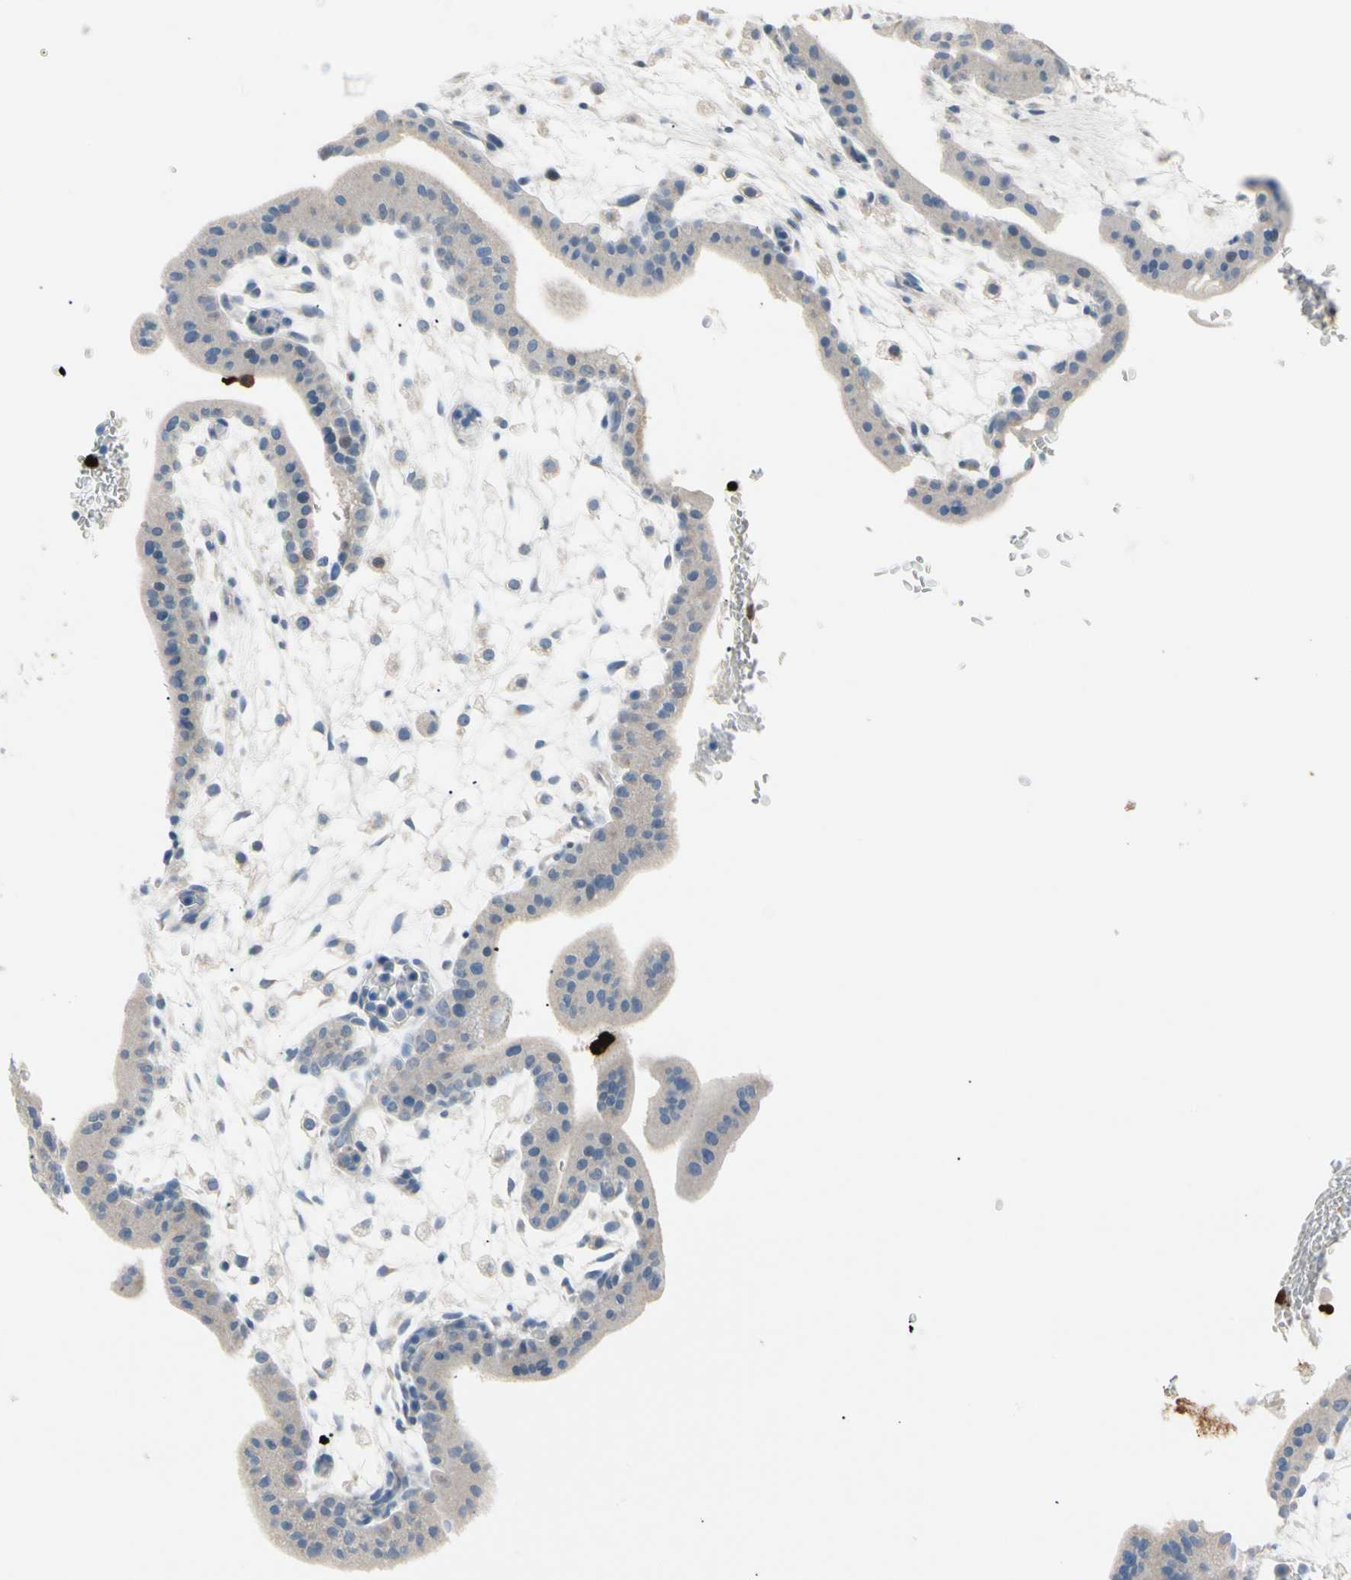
{"staining": {"intensity": "weak", "quantity": "25%-75%", "location": "cytoplasmic/membranous"}, "tissue": "placenta", "cell_type": "Trophoblastic cells", "image_type": "normal", "snomed": [{"axis": "morphology", "description": "Normal tissue, NOS"}, {"axis": "topography", "description": "Placenta"}], "caption": "Weak cytoplasmic/membranous staining for a protein is seen in approximately 25%-75% of trophoblastic cells of unremarkable placenta using immunohistochemistry (IHC).", "gene": "TRAF5", "patient": {"sex": "female", "age": 35}}